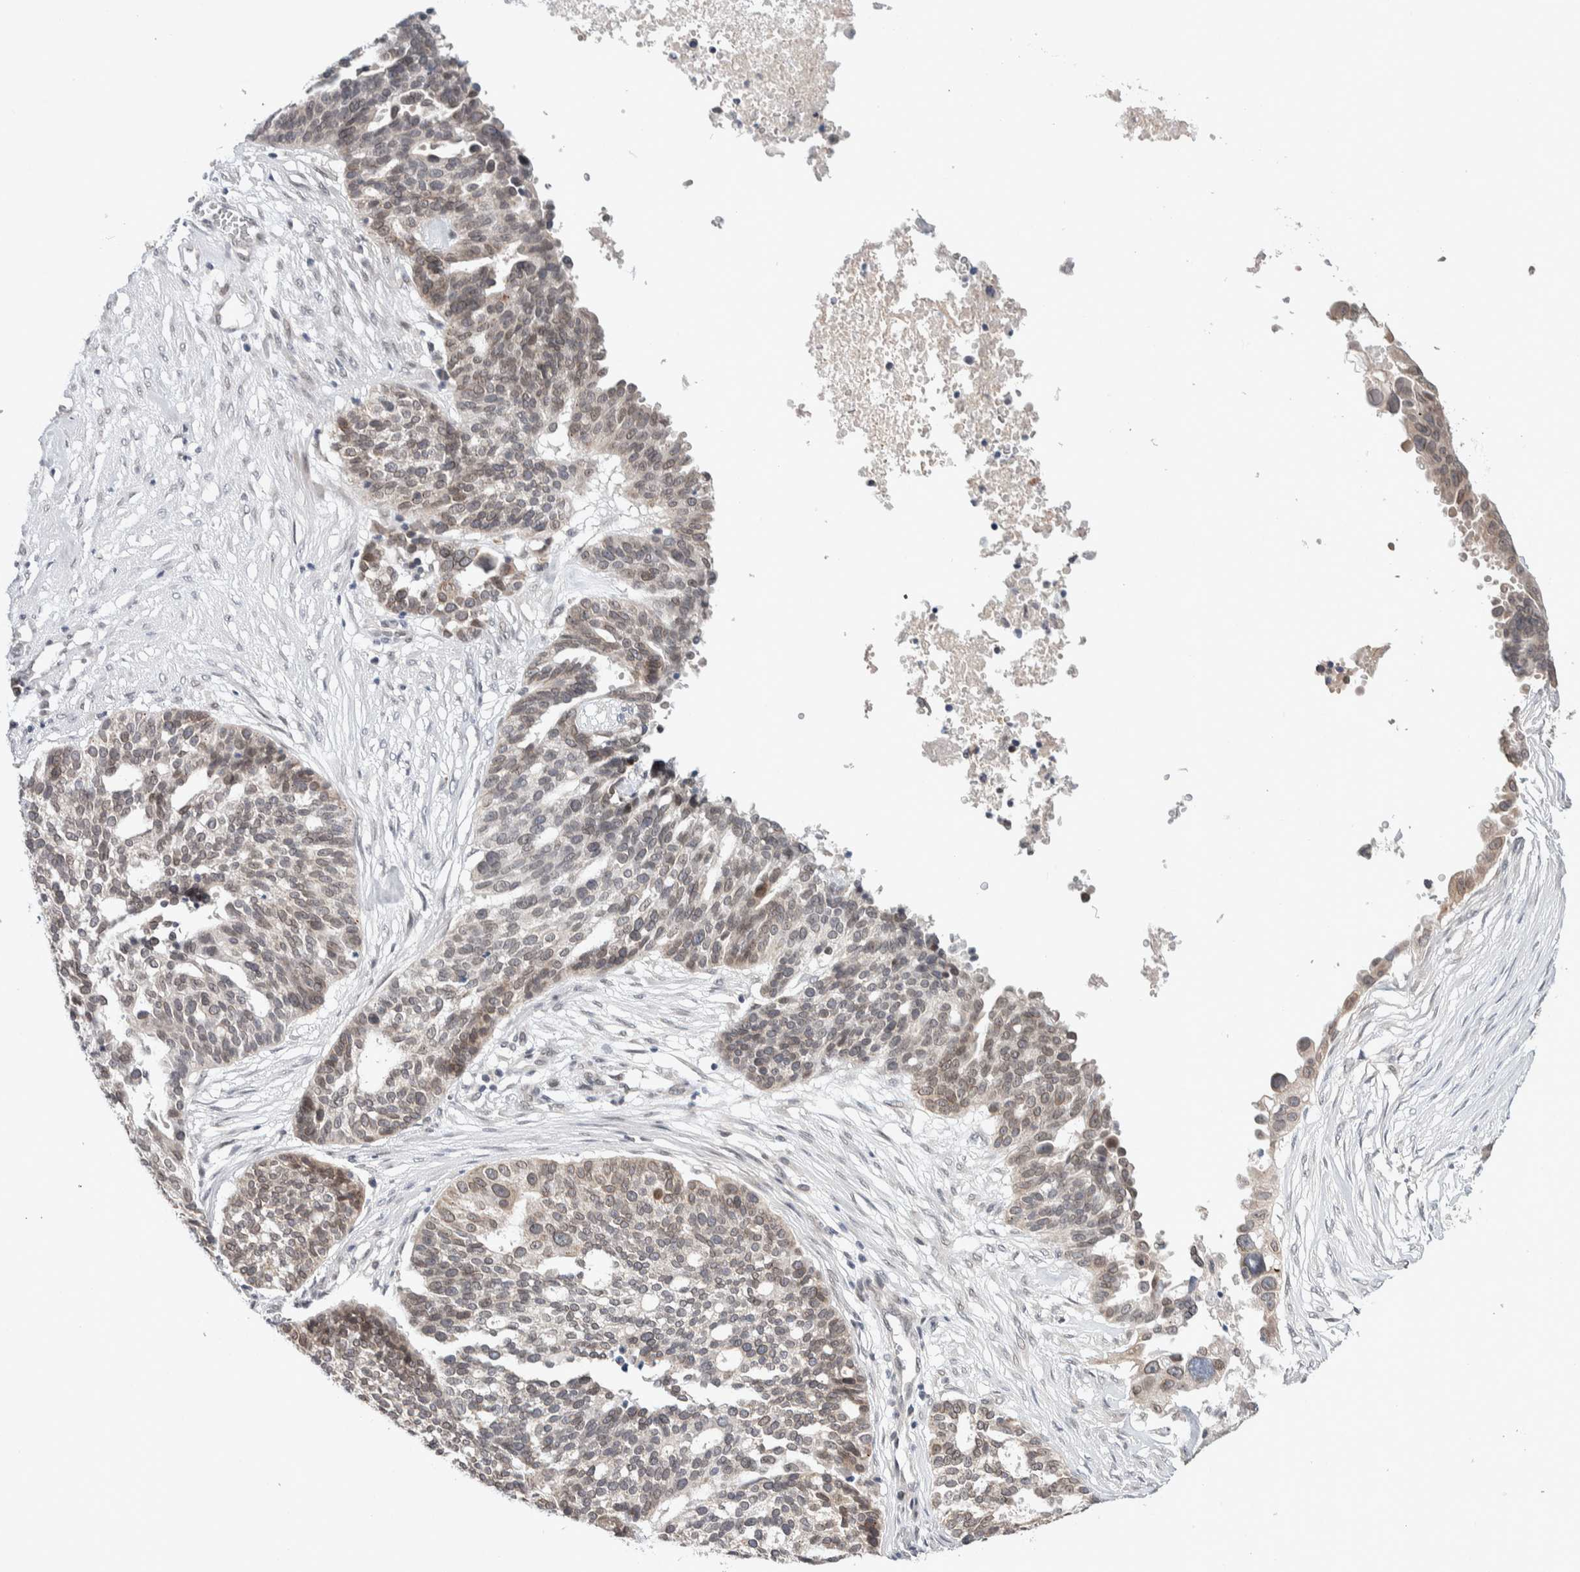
{"staining": {"intensity": "weak", "quantity": "25%-75%", "location": "cytoplasmic/membranous,nuclear"}, "tissue": "ovarian cancer", "cell_type": "Tumor cells", "image_type": "cancer", "snomed": [{"axis": "morphology", "description": "Cystadenocarcinoma, serous, NOS"}, {"axis": "topography", "description": "Ovary"}], "caption": "Protein expression analysis of human ovarian cancer reveals weak cytoplasmic/membranous and nuclear staining in about 25%-75% of tumor cells.", "gene": "CRAT", "patient": {"sex": "female", "age": 59}}